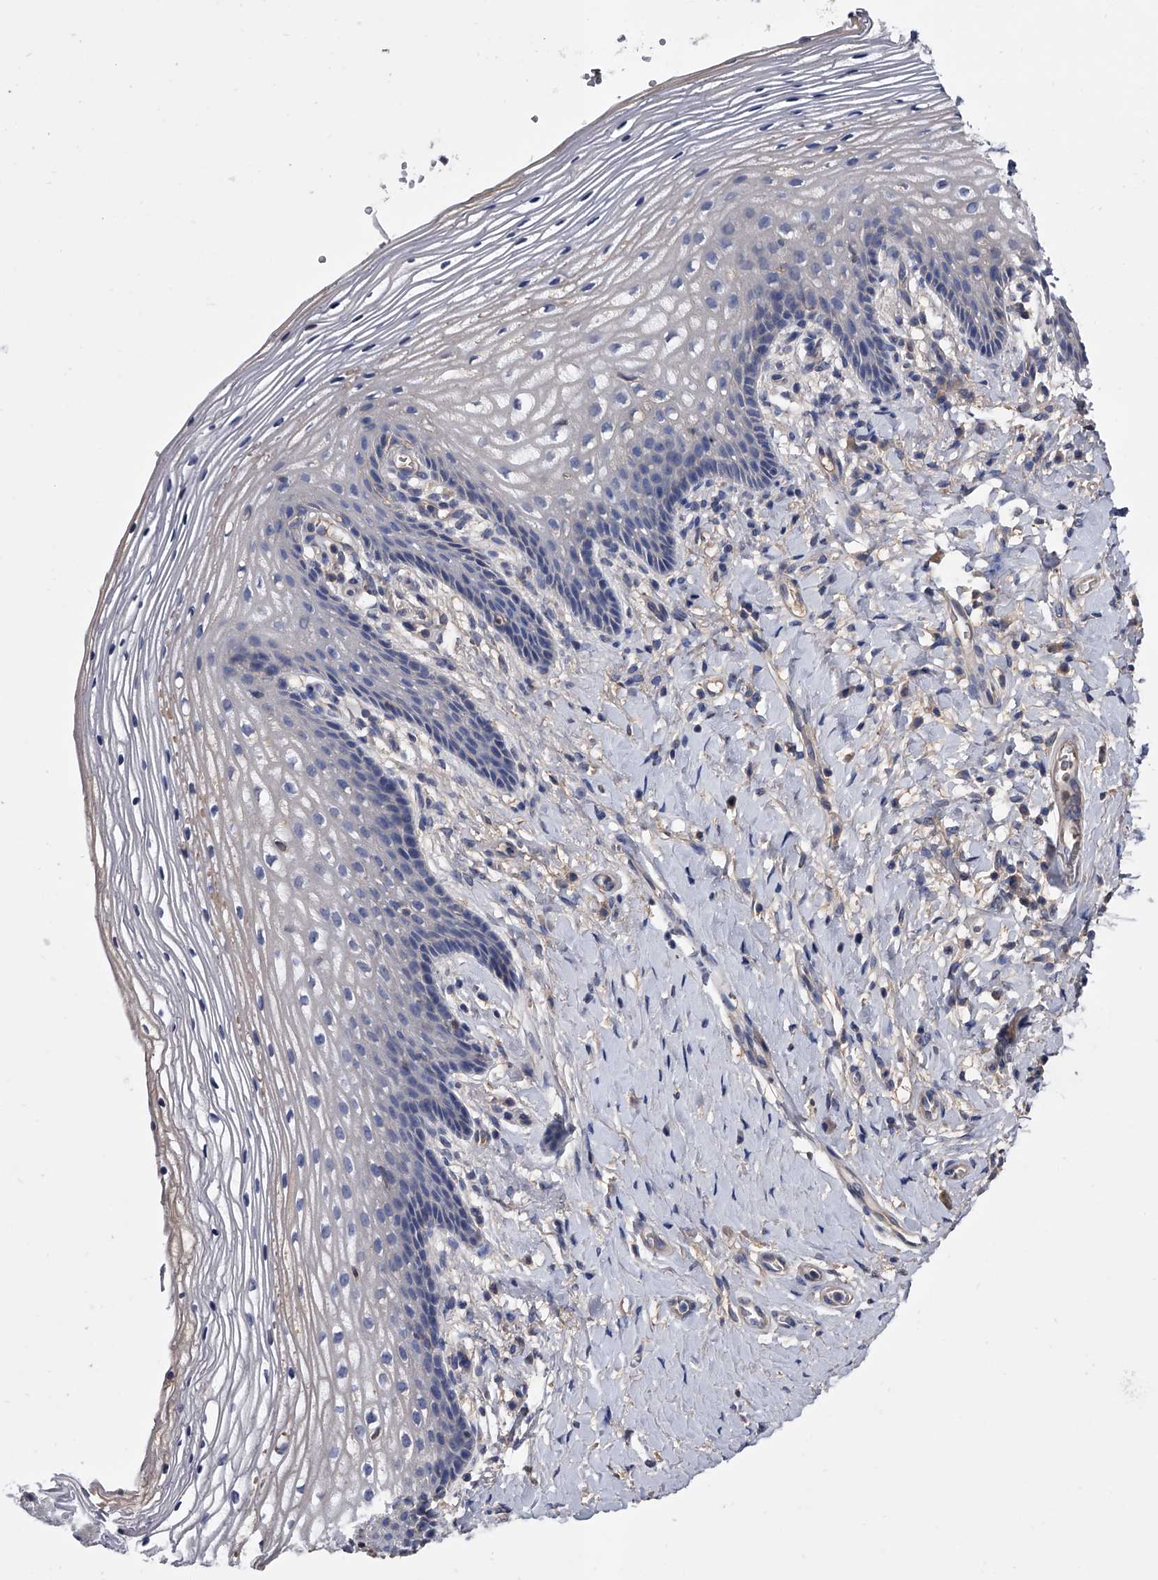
{"staining": {"intensity": "negative", "quantity": "none", "location": "none"}, "tissue": "vagina", "cell_type": "Squamous epithelial cells", "image_type": "normal", "snomed": [{"axis": "morphology", "description": "Normal tissue, NOS"}, {"axis": "topography", "description": "Vagina"}], "caption": "High magnification brightfield microscopy of unremarkable vagina stained with DAB (3,3'-diaminobenzidine) (brown) and counterstained with hematoxylin (blue): squamous epithelial cells show no significant expression. (Immunohistochemistry, brightfield microscopy, high magnification).", "gene": "EFCAB7", "patient": {"sex": "female", "age": 60}}